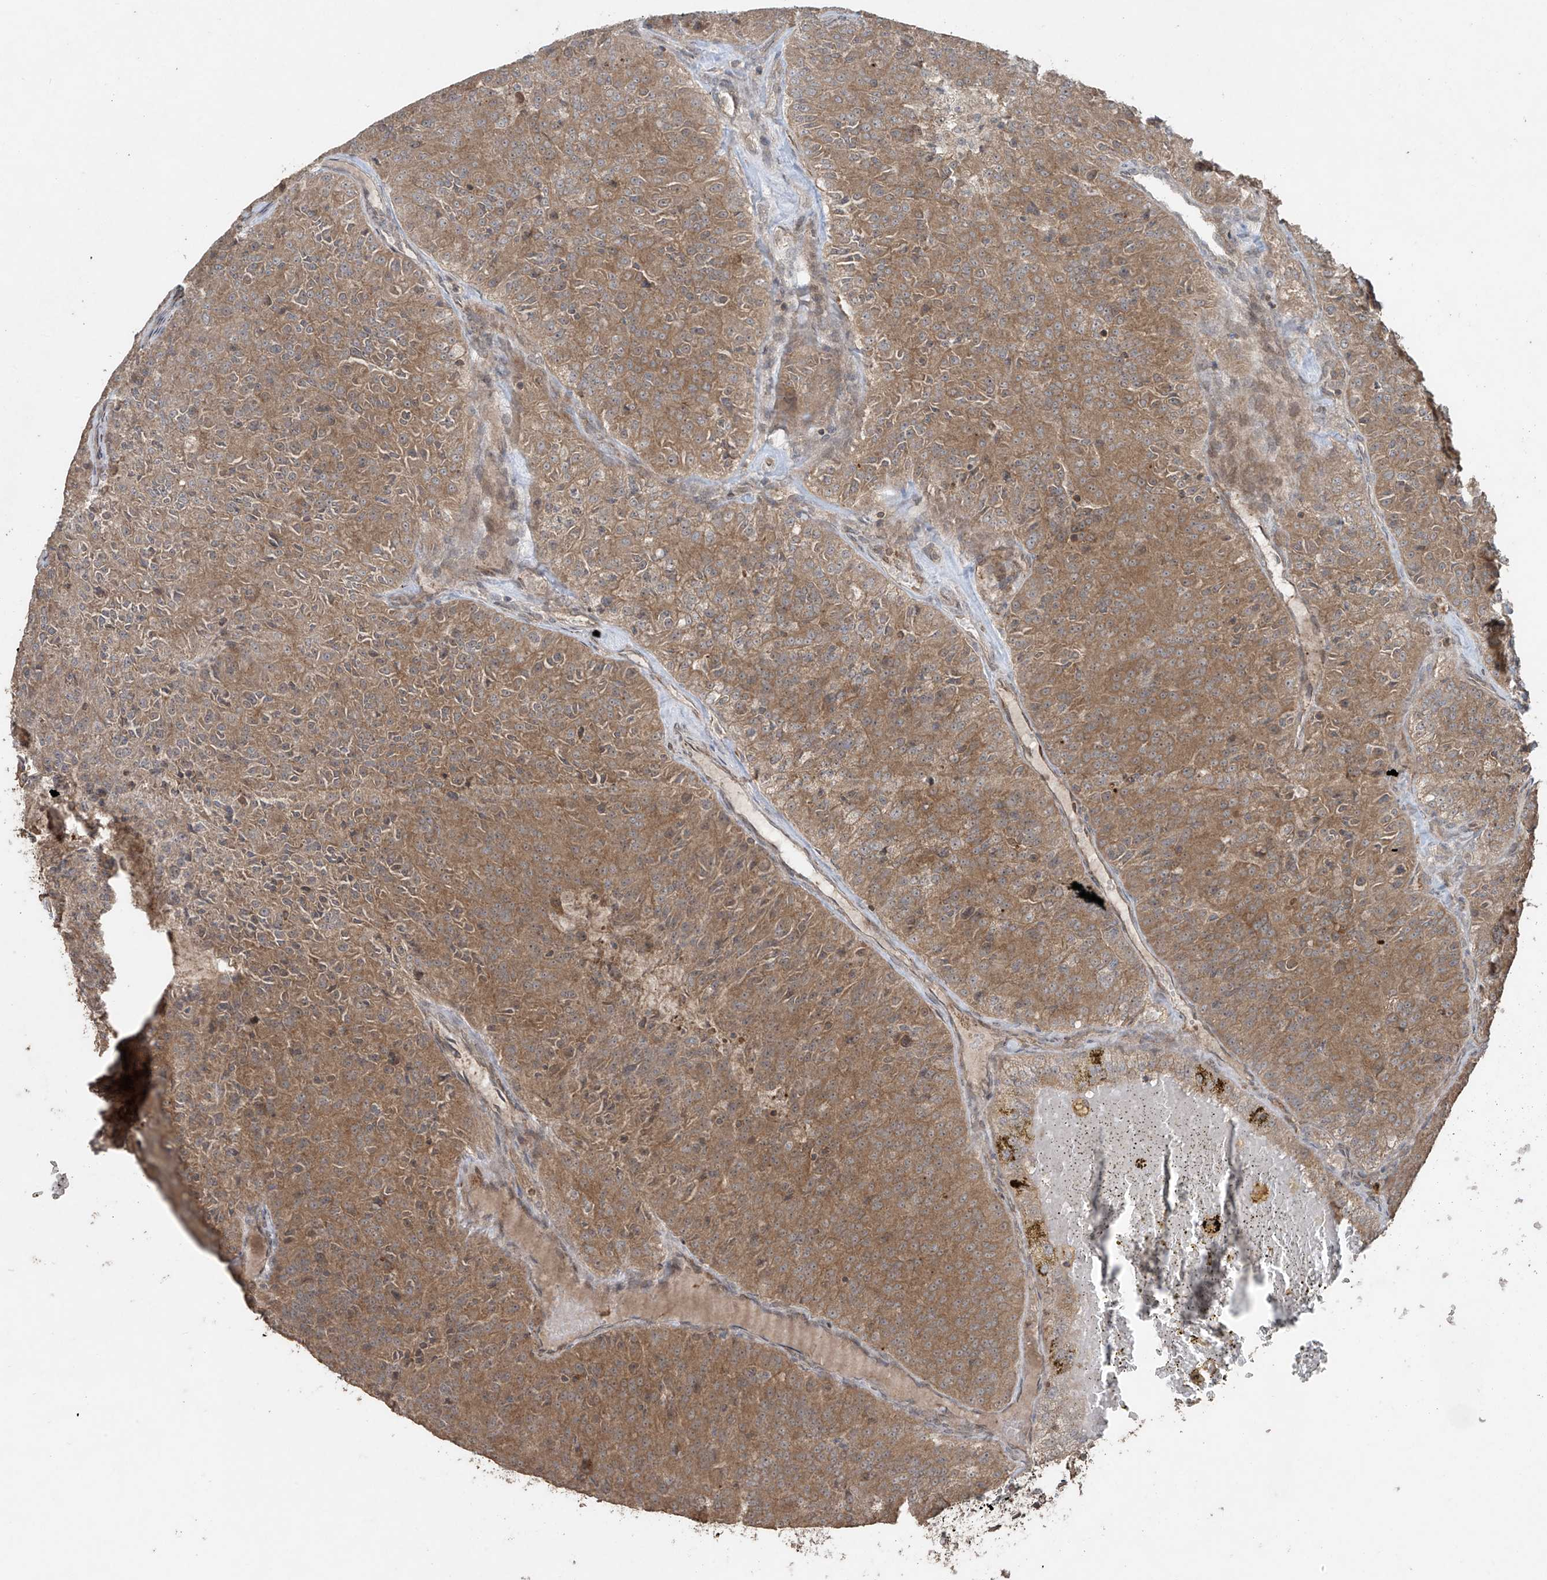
{"staining": {"intensity": "moderate", "quantity": ">75%", "location": "cytoplasmic/membranous"}, "tissue": "renal cancer", "cell_type": "Tumor cells", "image_type": "cancer", "snomed": [{"axis": "morphology", "description": "Adenocarcinoma, NOS"}, {"axis": "topography", "description": "Kidney"}], "caption": "Protein staining demonstrates moderate cytoplasmic/membranous expression in about >75% of tumor cells in renal adenocarcinoma.", "gene": "PGPEP1", "patient": {"sex": "female", "age": 63}}